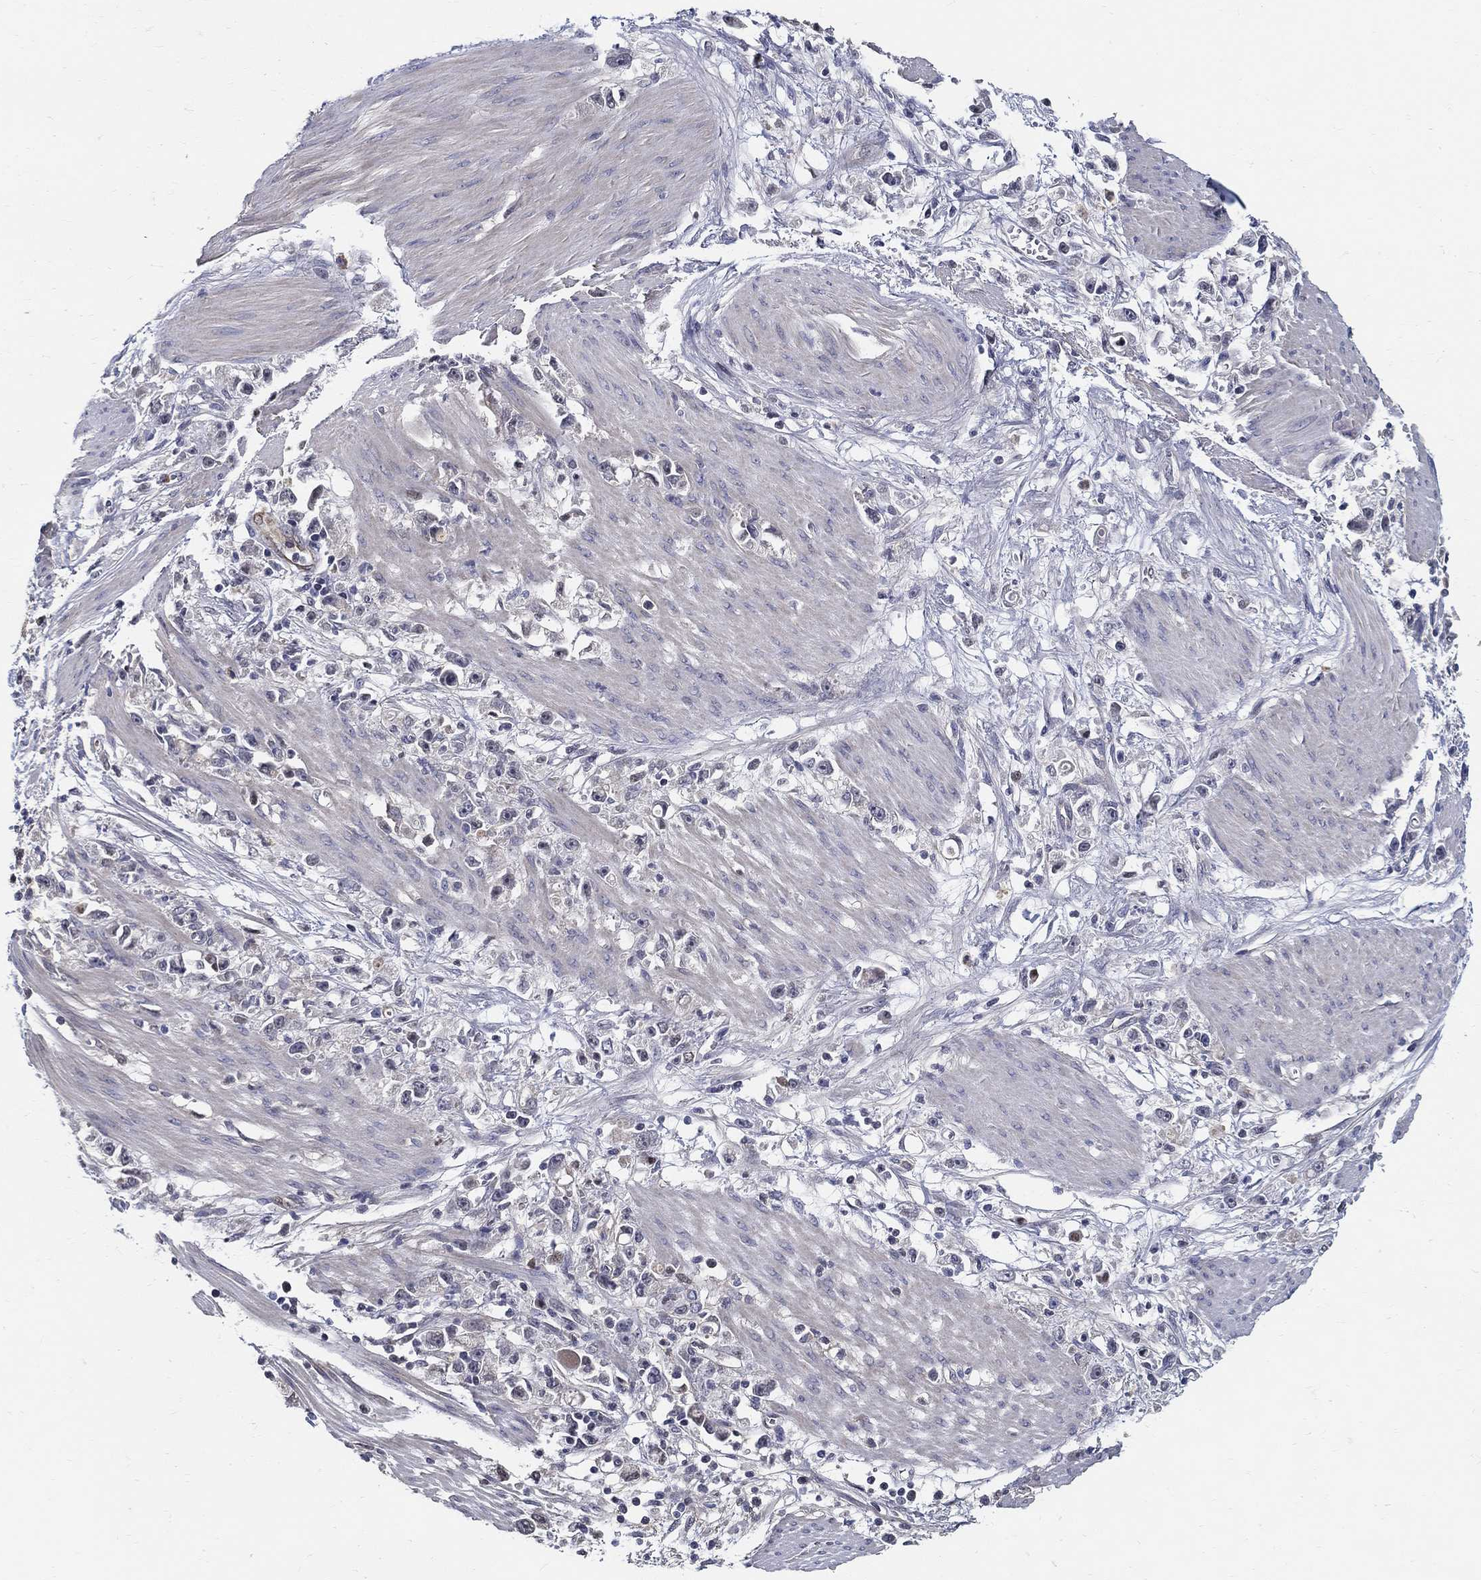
{"staining": {"intensity": "strong", "quantity": "<25%", "location": "nuclear"}, "tissue": "stomach cancer", "cell_type": "Tumor cells", "image_type": "cancer", "snomed": [{"axis": "morphology", "description": "Adenocarcinoma, NOS"}, {"axis": "topography", "description": "Stomach"}], "caption": "Immunohistochemistry histopathology image of neoplastic tissue: stomach cancer stained using immunohistochemistry reveals medium levels of strong protein expression localized specifically in the nuclear of tumor cells, appearing as a nuclear brown color.", "gene": "C16orf46", "patient": {"sex": "female", "age": 59}}